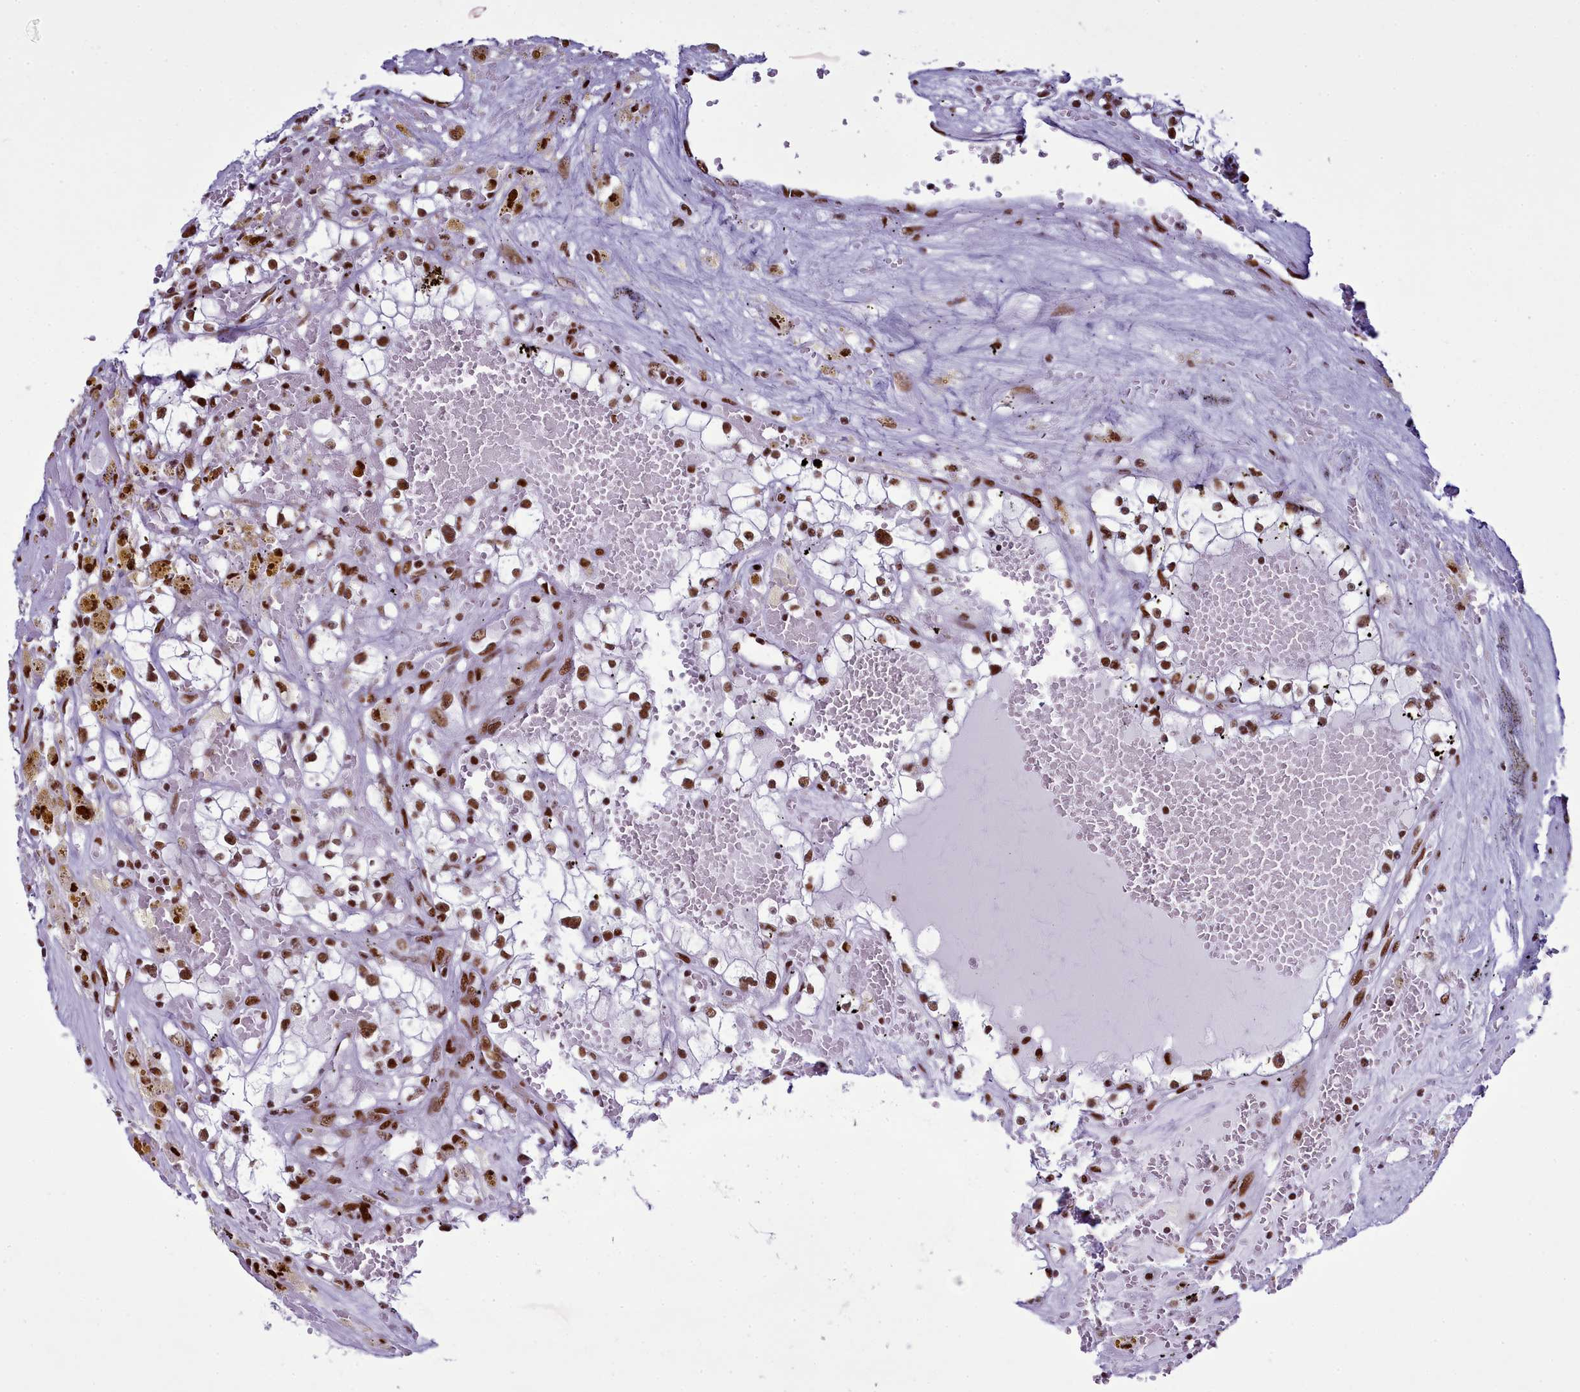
{"staining": {"intensity": "moderate", "quantity": ">75%", "location": "nuclear"}, "tissue": "renal cancer", "cell_type": "Tumor cells", "image_type": "cancer", "snomed": [{"axis": "morphology", "description": "Adenocarcinoma, NOS"}, {"axis": "topography", "description": "Kidney"}], "caption": "About >75% of tumor cells in human adenocarcinoma (renal) show moderate nuclear protein expression as visualized by brown immunohistochemical staining.", "gene": "RALY", "patient": {"sex": "male", "age": 56}}